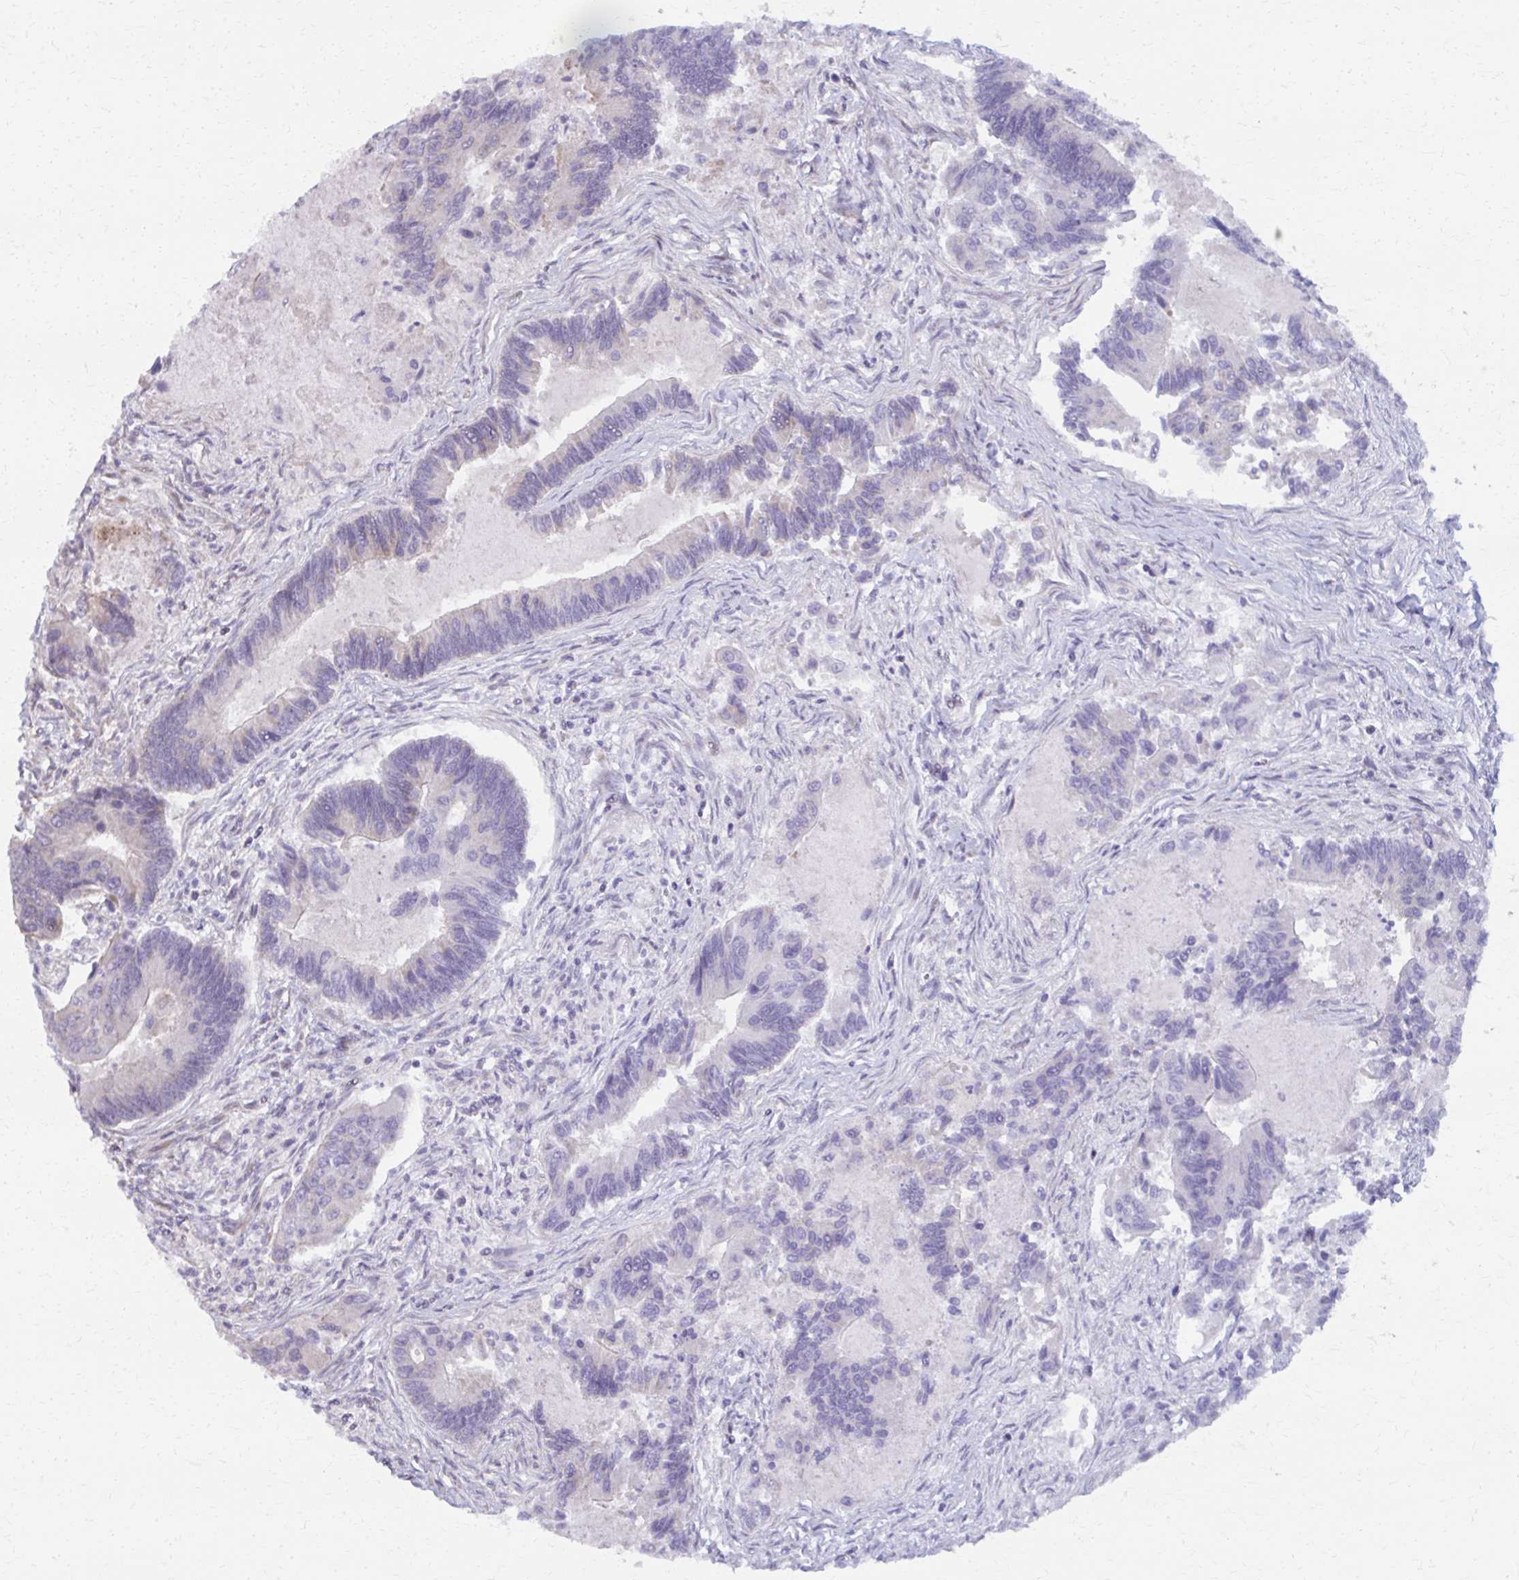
{"staining": {"intensity": "negative", "quantity": "none", "location": "none"}, "tissue": "colorectal cancer", "cell_type": "Tumor cells", "image_type": "cancer", "snomed": [{"axis": "morphology", "description": "Adenocarcinoma, NOS"}, {"axis": "topography", "description": "Colon"}], "caption": "Colorectal adenocarcinoma was stained to show a protein in brown. There is no significant staining in tumor cells. The staining is performed using DAB brown chromogen with nuclei counter-stained in using hematoxylin.", "gene": "MAF1", "patient": {"sex": "female", "age": 67}}